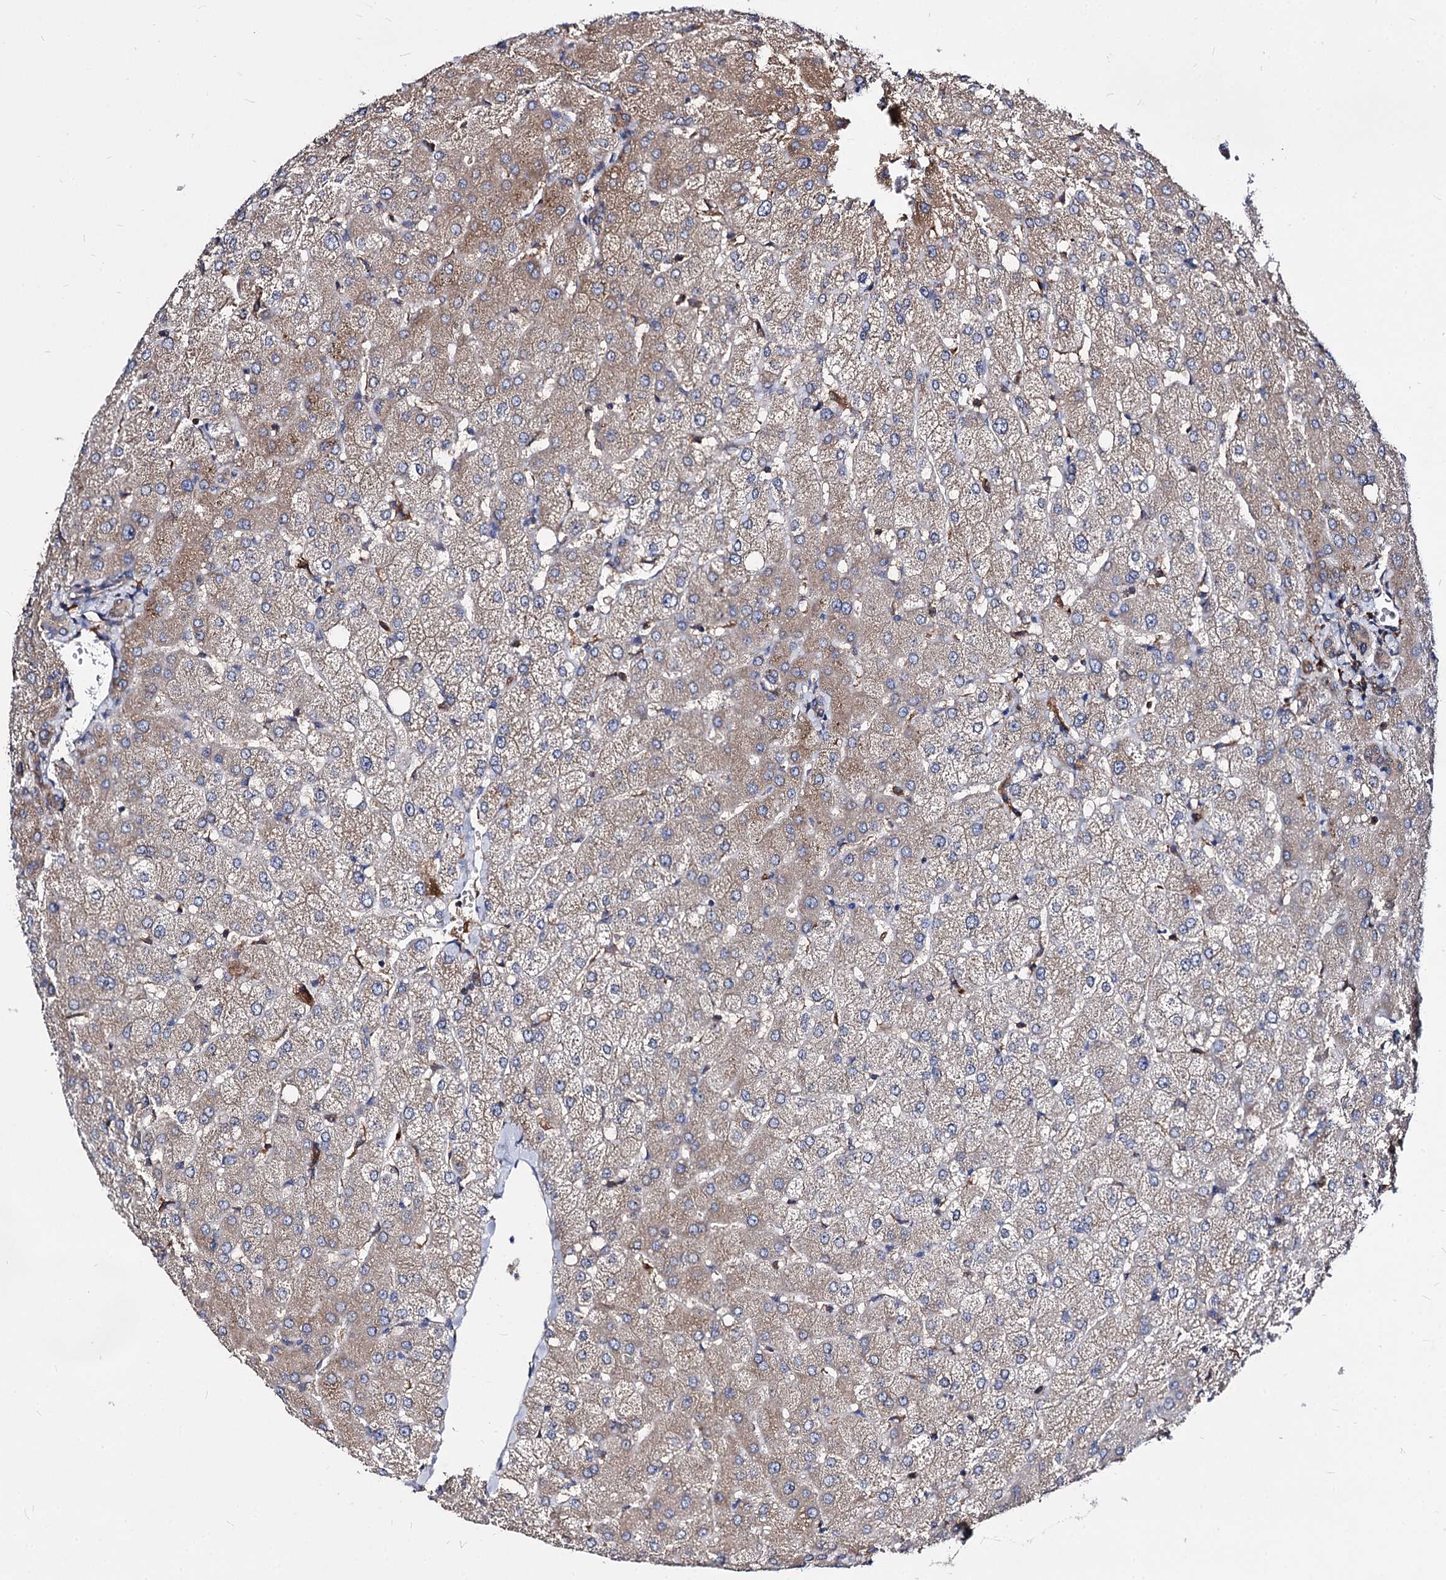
{"staining": {"intensity": "weak", "quantity": ">75%", "location": "none"}, "tissue": "liver", "cell_type": "Cholangiocytes", "image_type": "normal", "snomed": [{"axis": "morphology", "description": "Normal tissue, NOS"}, {"axis": "topography", "description": "Liver"}], "caption": "Protein expression by IHC displays weak None positivity in about >75% of cholangiocytes in benign liver. The staining was performed using DAB (3,3'-diaminobenzidine), with brown indicating positive protein expression. Nuclei are stained blue with hematoxylin.", "gene": "NME1", "patient": {"sex": "female", "age": 54}}